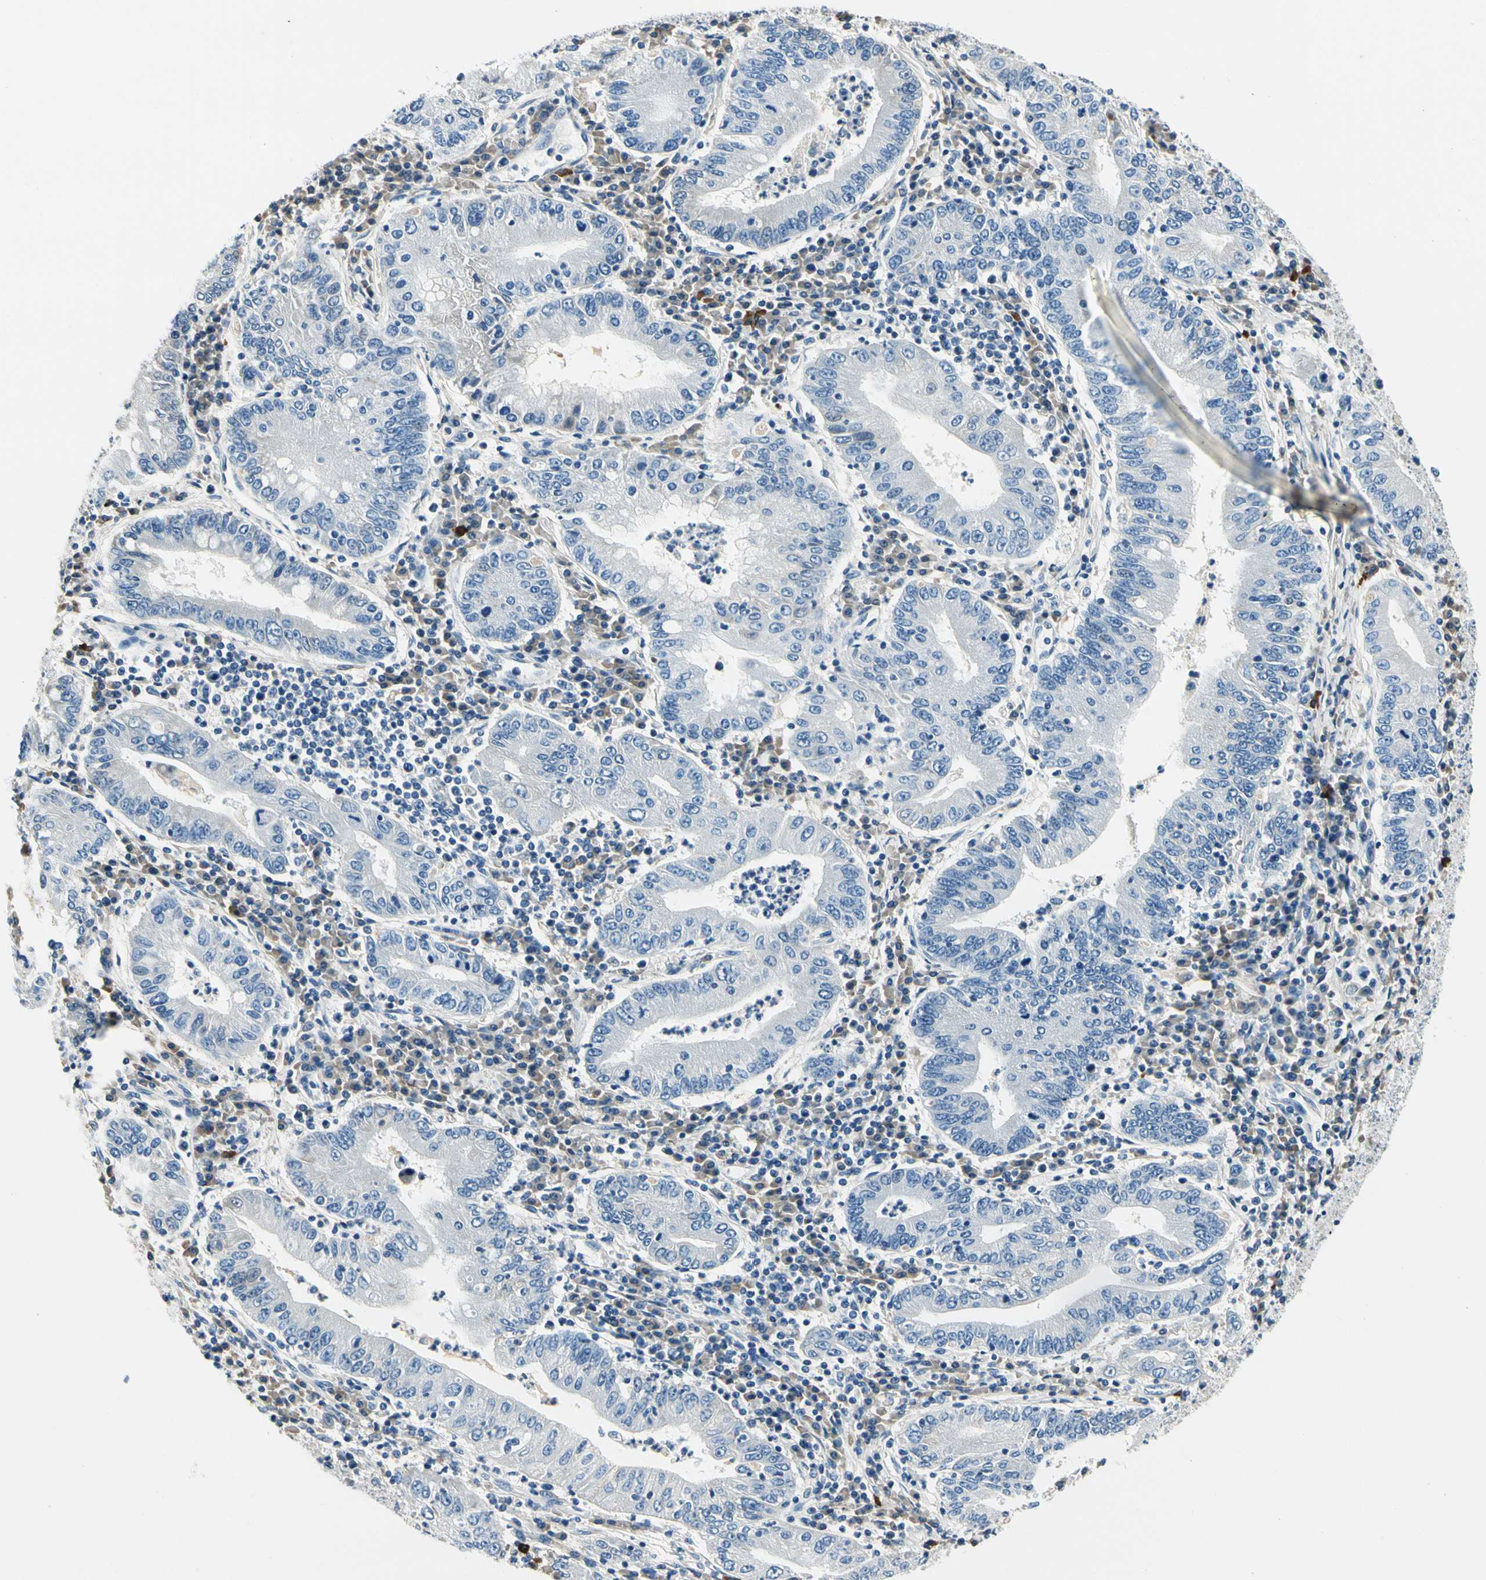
{"staining": {"intensity": "negative", "quantity": "none", "location": "none"}, "tissue": "stomach cancer", "cell_type": "Tumor cells", "image_type": "cancer", "snomed": [{"axis": "morphology", "description": "Normal tissue, NOS"}, {"axis": "morphology", "description": "Adenocarcinoma, NOS"}, {"axis": "topography", "description": "Esophagus"}, {"axis": "topography", "description": "Stomach, upper"}, {"axis": "topography", "description": "Peripheral nerve tissue"}], "caption": "Immunohistochemical staining of human stomach cancer displays no significant staining in tumor cells. (DAB IHC, high magnification).", "gene": "TGFBR3", "patient": {"sex": "male", "age": 62}}